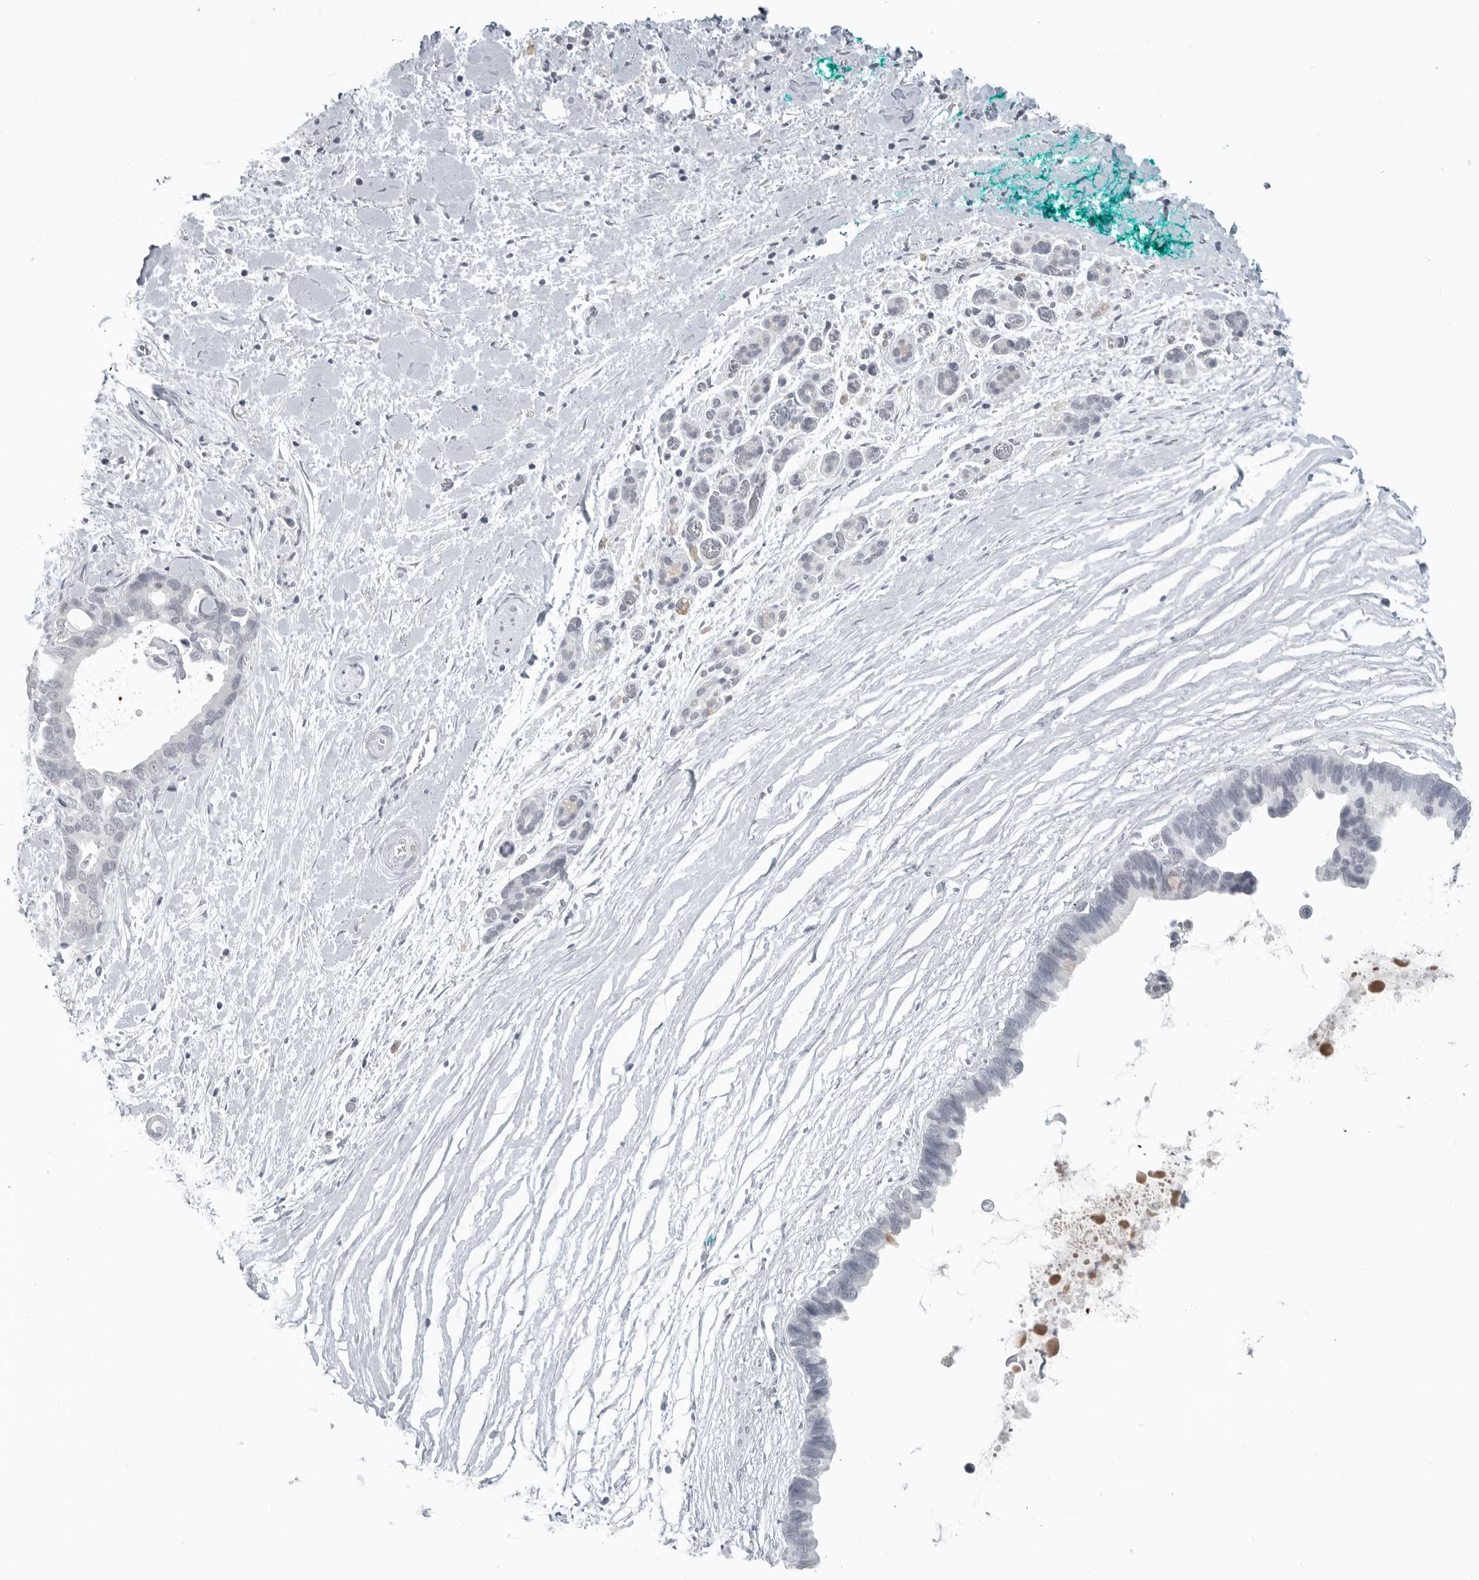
{"staining": {"intensity": "negative", "quantity": "none", "location": "none"}, "tissue": "pancreatic cancer", "cell_type": "Tumor cells", "image_type": "cancer", "snomed": [{"axis": "morphology", "description": "Adenocarcinoma, NOS"}, {"axis": "topography", "description": "Pancreas"}], "caption": "A high-resolution image shows immunohistochemistry (IHC) staining of pancreatic adenocarcinoma, which displays no significant positivity in tumor cells. (DAB immunohistochemistry with hematoxylin counter stain).", "gene": "BPIFA1", "patient": {"sex": "female", "age": 72}}